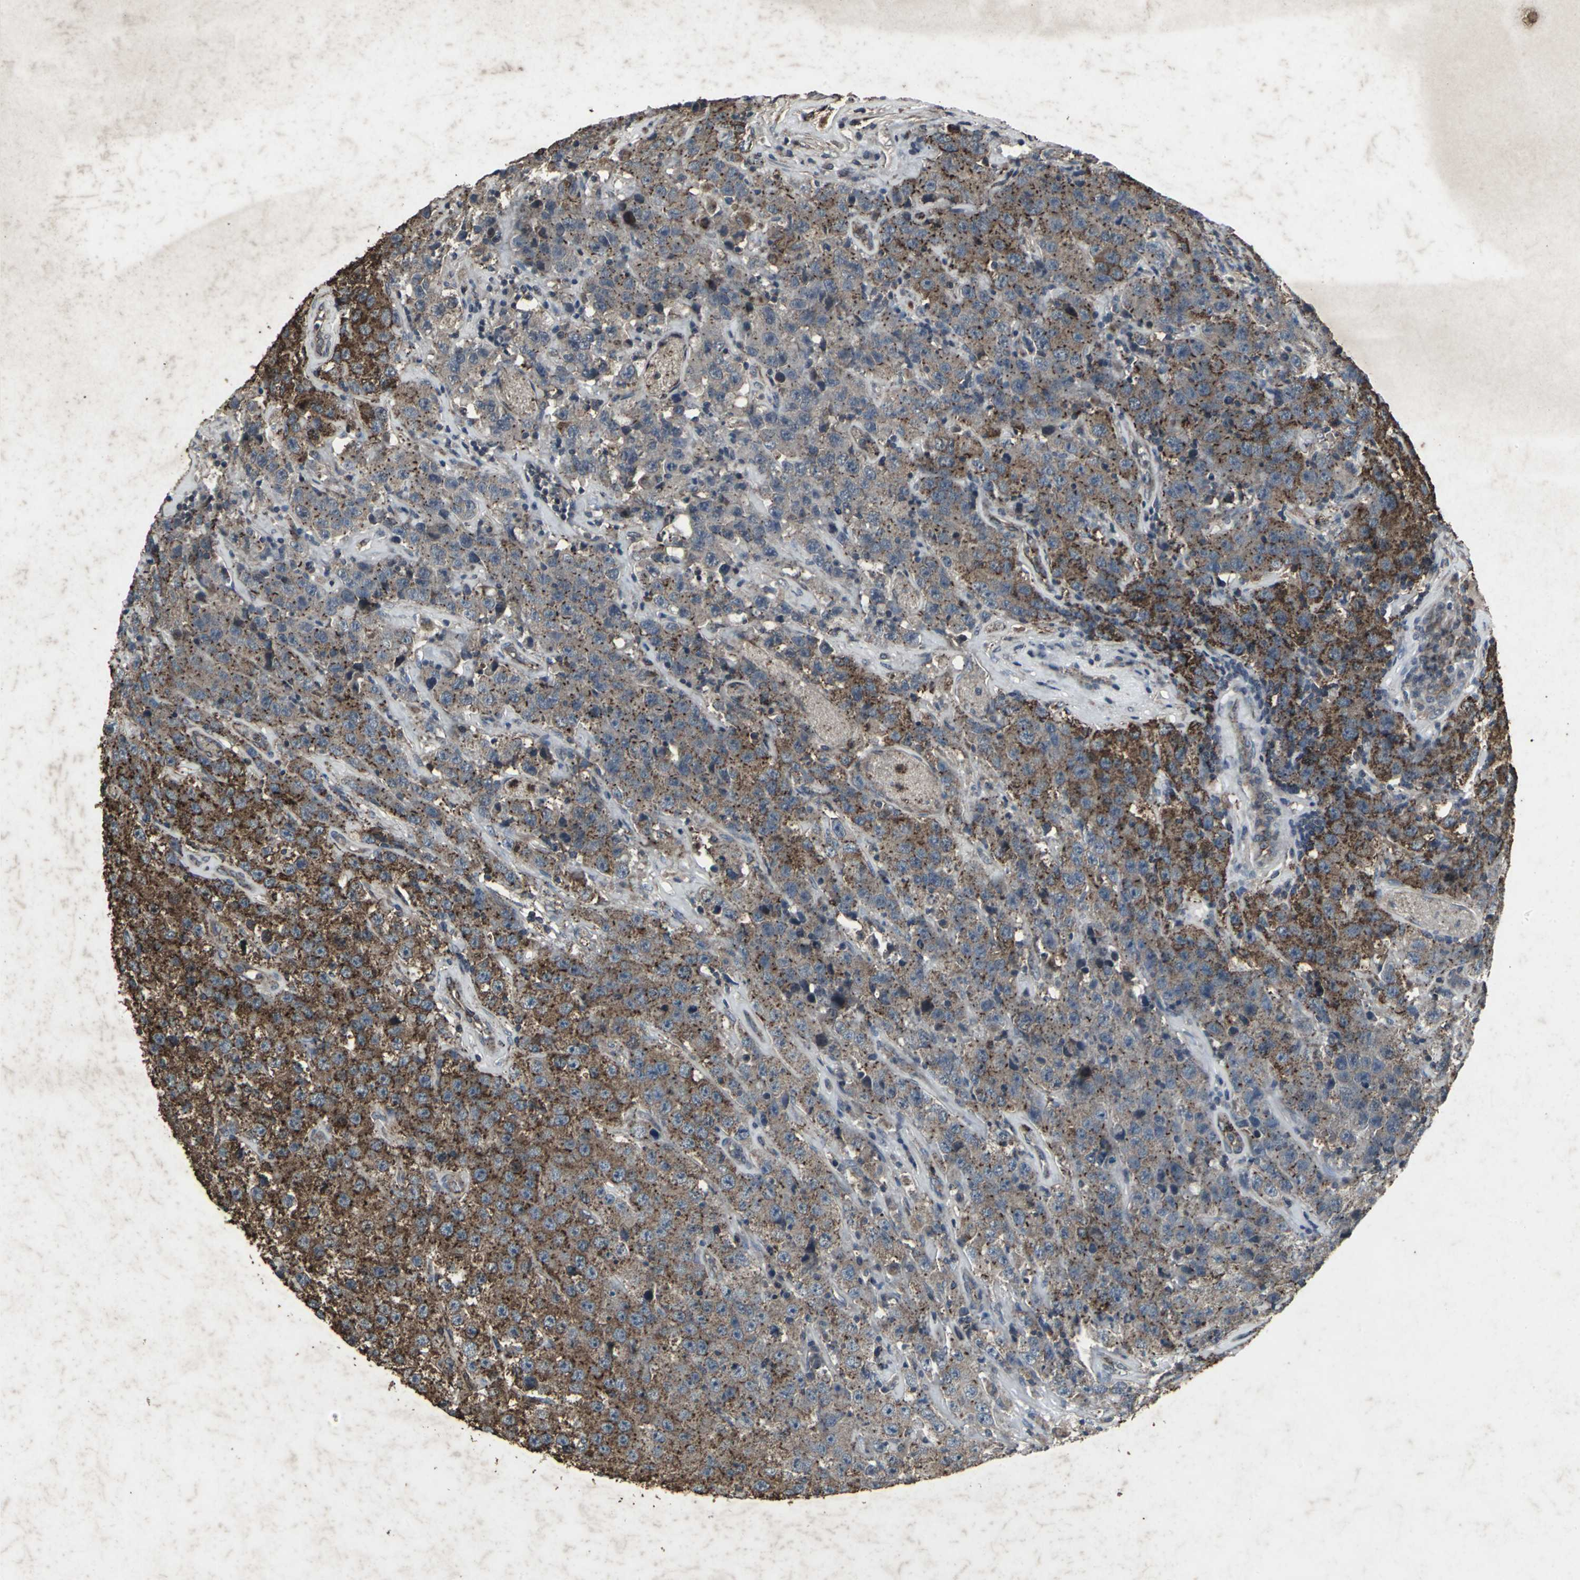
{"staining": {"intensity": "strong", "quantity": ">75%", "location": "cytoplasmic/membranous"}, "tissue": "testis cancer", "cell_type": "Tumor cells", "image_type": "cancer", "snomed": [{"axis": "morphology", "description": "Seminoma, NOS"}, {"axis": "topography", "description": "Testis"}], "caption": "The micrograph displays immunohistochemical staining of seminoma (testis). There is strong cytoplasmic/membranous staining is appreciated in approximately >75% of tumor cells.", "gene": "CCR9", "patient": {"sex": "male", "age": 52}}